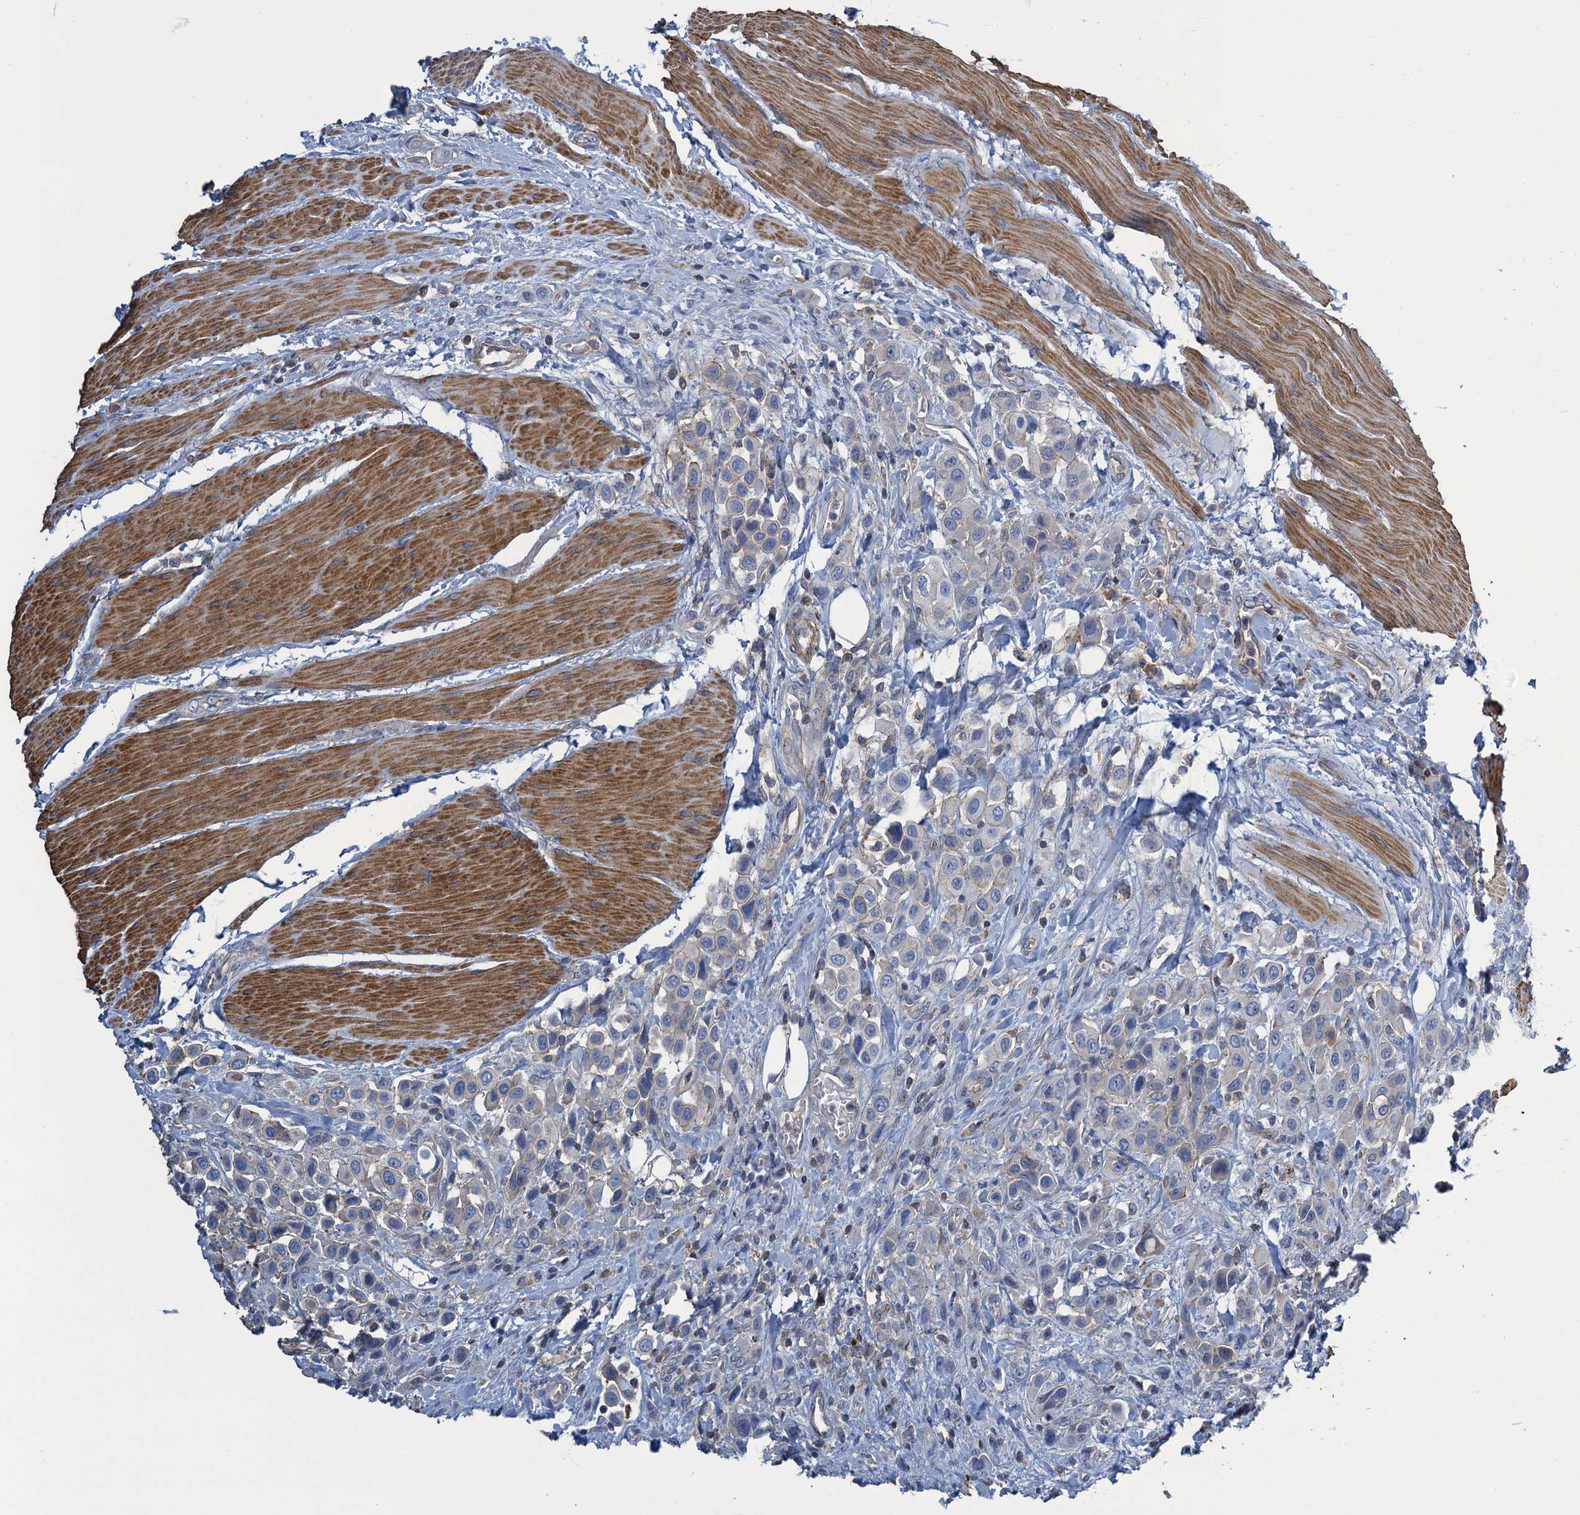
{"staining": {"intensity": "negative", "quantity": "none", "location": "none"}, "tissue": "urothelial cancer", "cell_type": "Tumor cells", "image_type": "cancer", "snomed": [{"axis": "morphology", "description": "Urothelial carcinoma, High grade"}, {"axis": "topography", "description": "Urinary bladder"}], "caption": "DAB (3,3'-diaminobenzidine) immunohistochemical staining of human urothelial cancer reveals no significant positivity in tumor cells.", "gene": "PROSER2", "patient": {"sex": "male", "age": 50}}